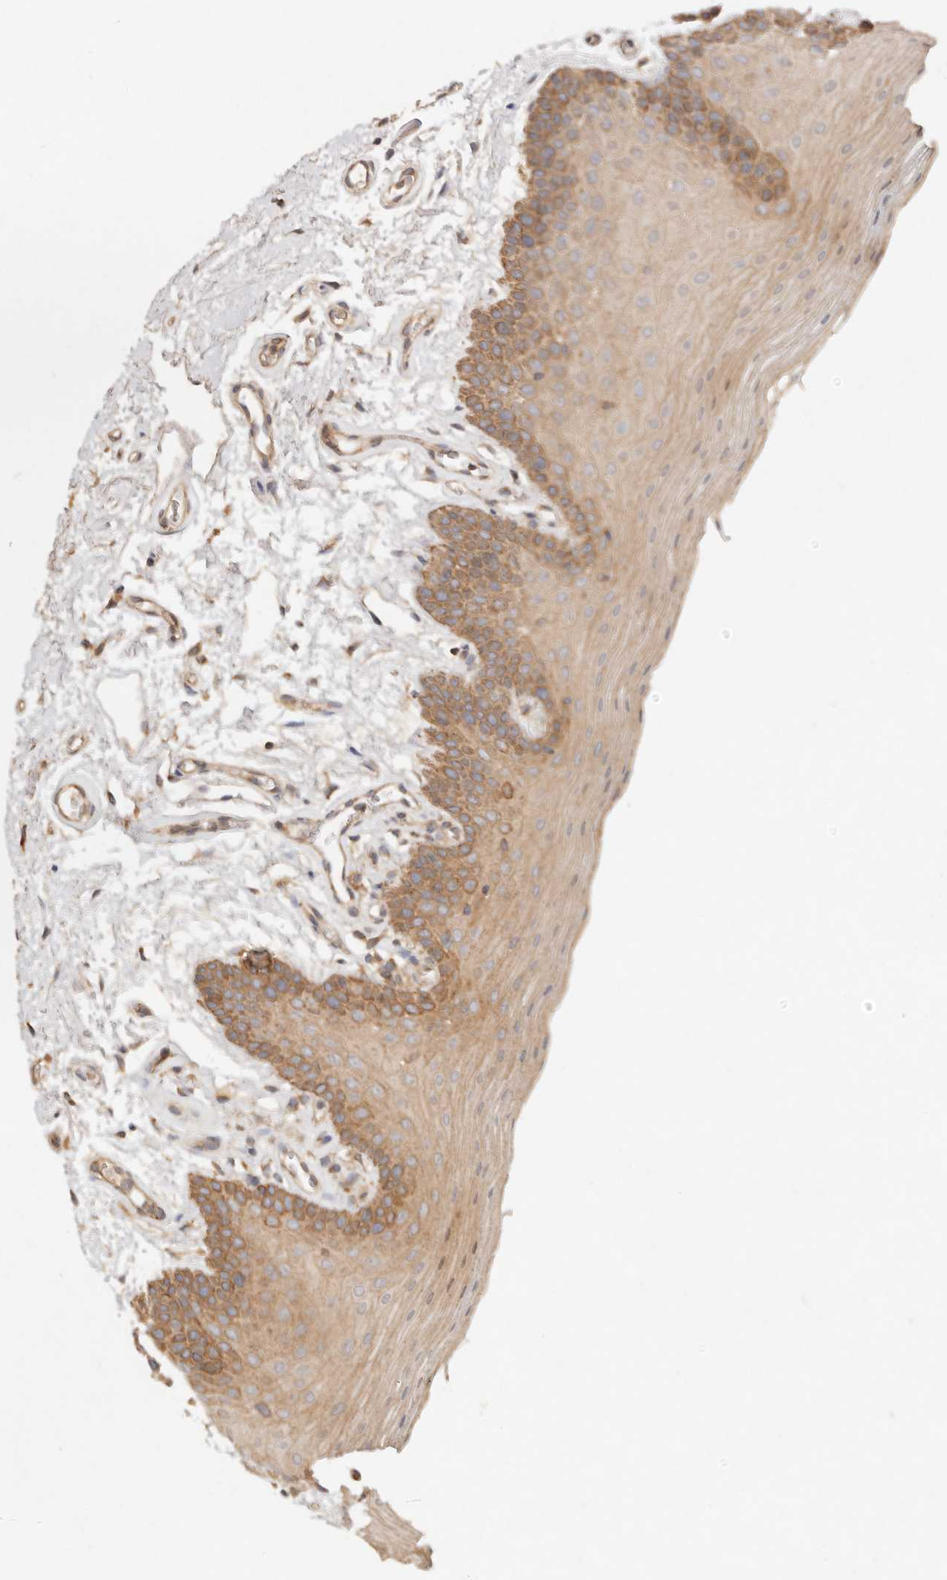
{"staining": {"intensity": "moderate", "quantity": ">75%", "location": "cytoplasmic/membranous"}, "tissue": "oral mucosa", "cell_type": "Squamous epithelial cells", "image_type": "normal", "snomed": [{"axis": "morphology", "description": "Normal tissue, NOS"}, {"axis": "topography", "description": "Oral tissue"}], "caption": "Immunohistochemical staining of unremarkable oral mucosa exhibits medium levels of moderate cytoplasmic/membranous expression in about >75% of squamous epithelial cells. Using DAB (brown) and hematoxylin (blue) stains, captured at high magnification using brightfield microscopy.", "gene": "HECTD3", "patient": {"sex": "male", "age": 62}}